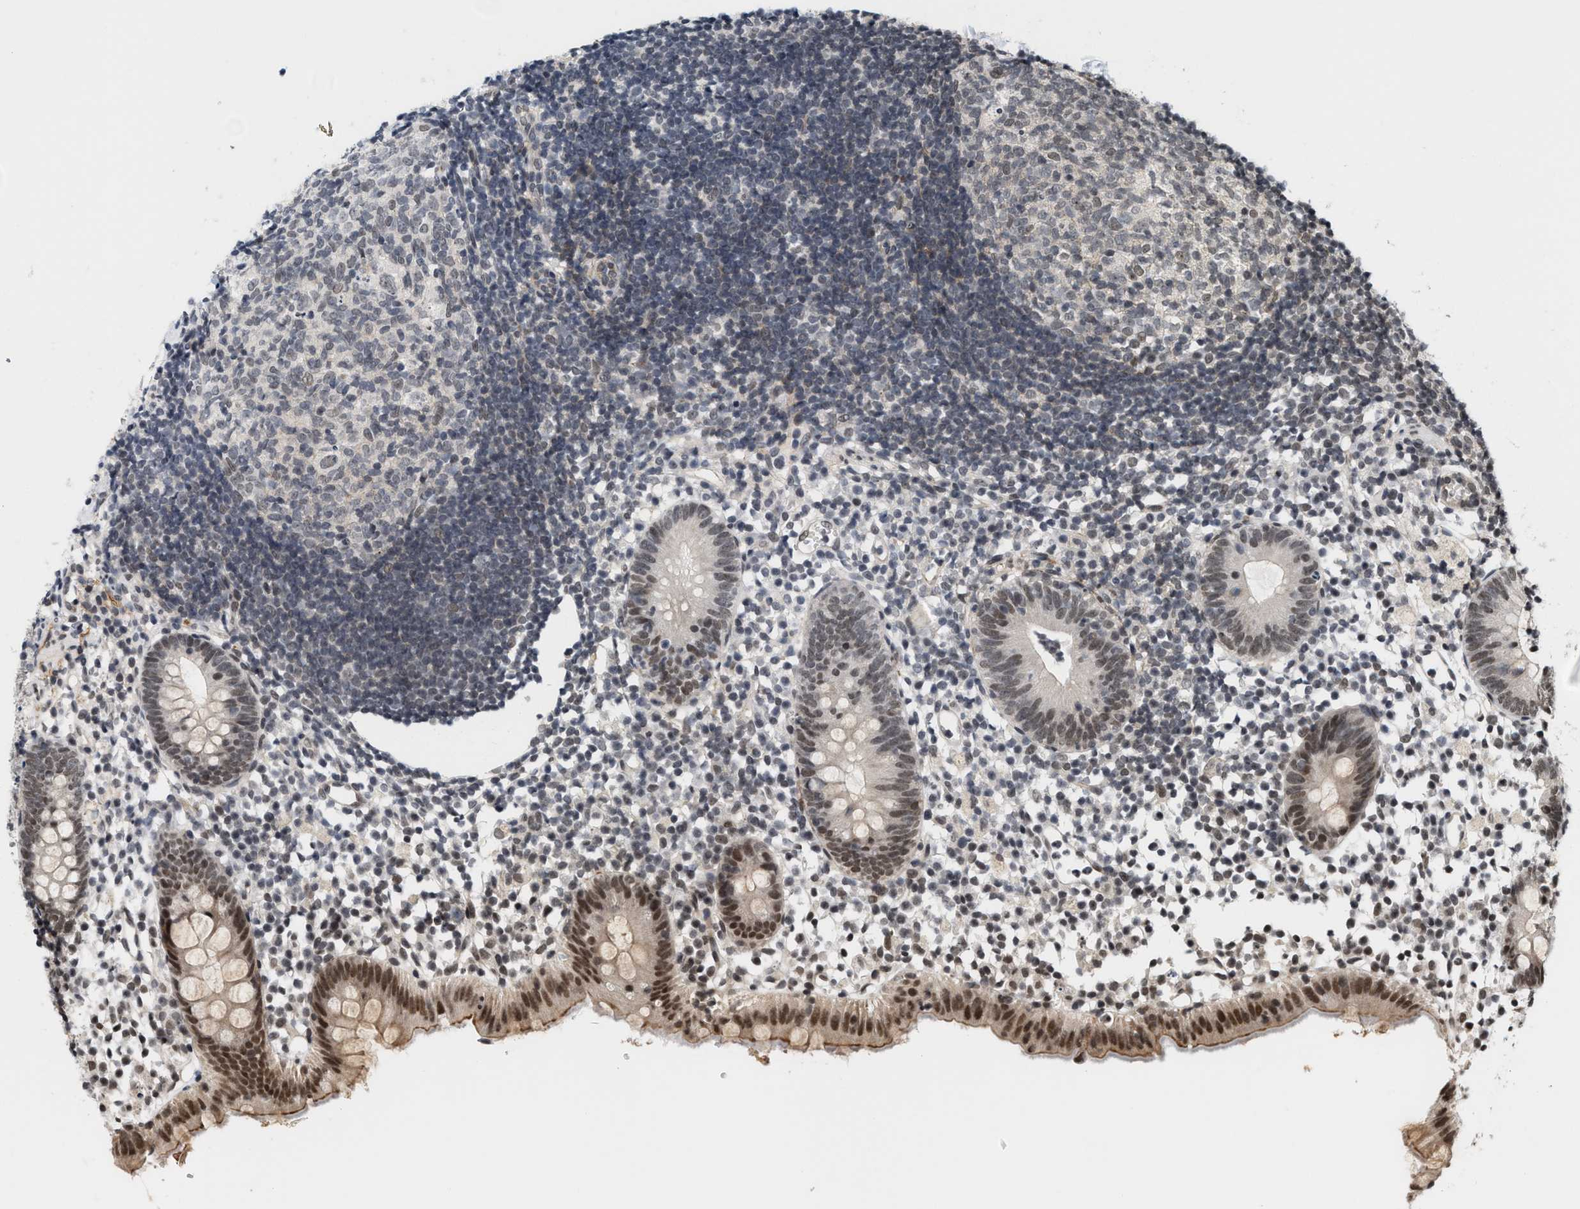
{"staining": {"intensity": "moderate", "quantity": ">75%", "location": "nuclear"}, "tissue": "appendix", "cell_type": "Glandular cells", "image_type": "normal", "snomed": [{"axis": "morphology", "description": "Normal tissue, NOS"}, {"axis": "topography", "description": "Appendix"}], "caption": "Glandular cells reveal medium levels of moderate nuclear staining in approximately >75% of cells in benign appendix. (Brightfield microscopy of DAB IHC at high magnification).", "gene": "ANKRD6", "patient": {"sex": "female", "age": 20}}